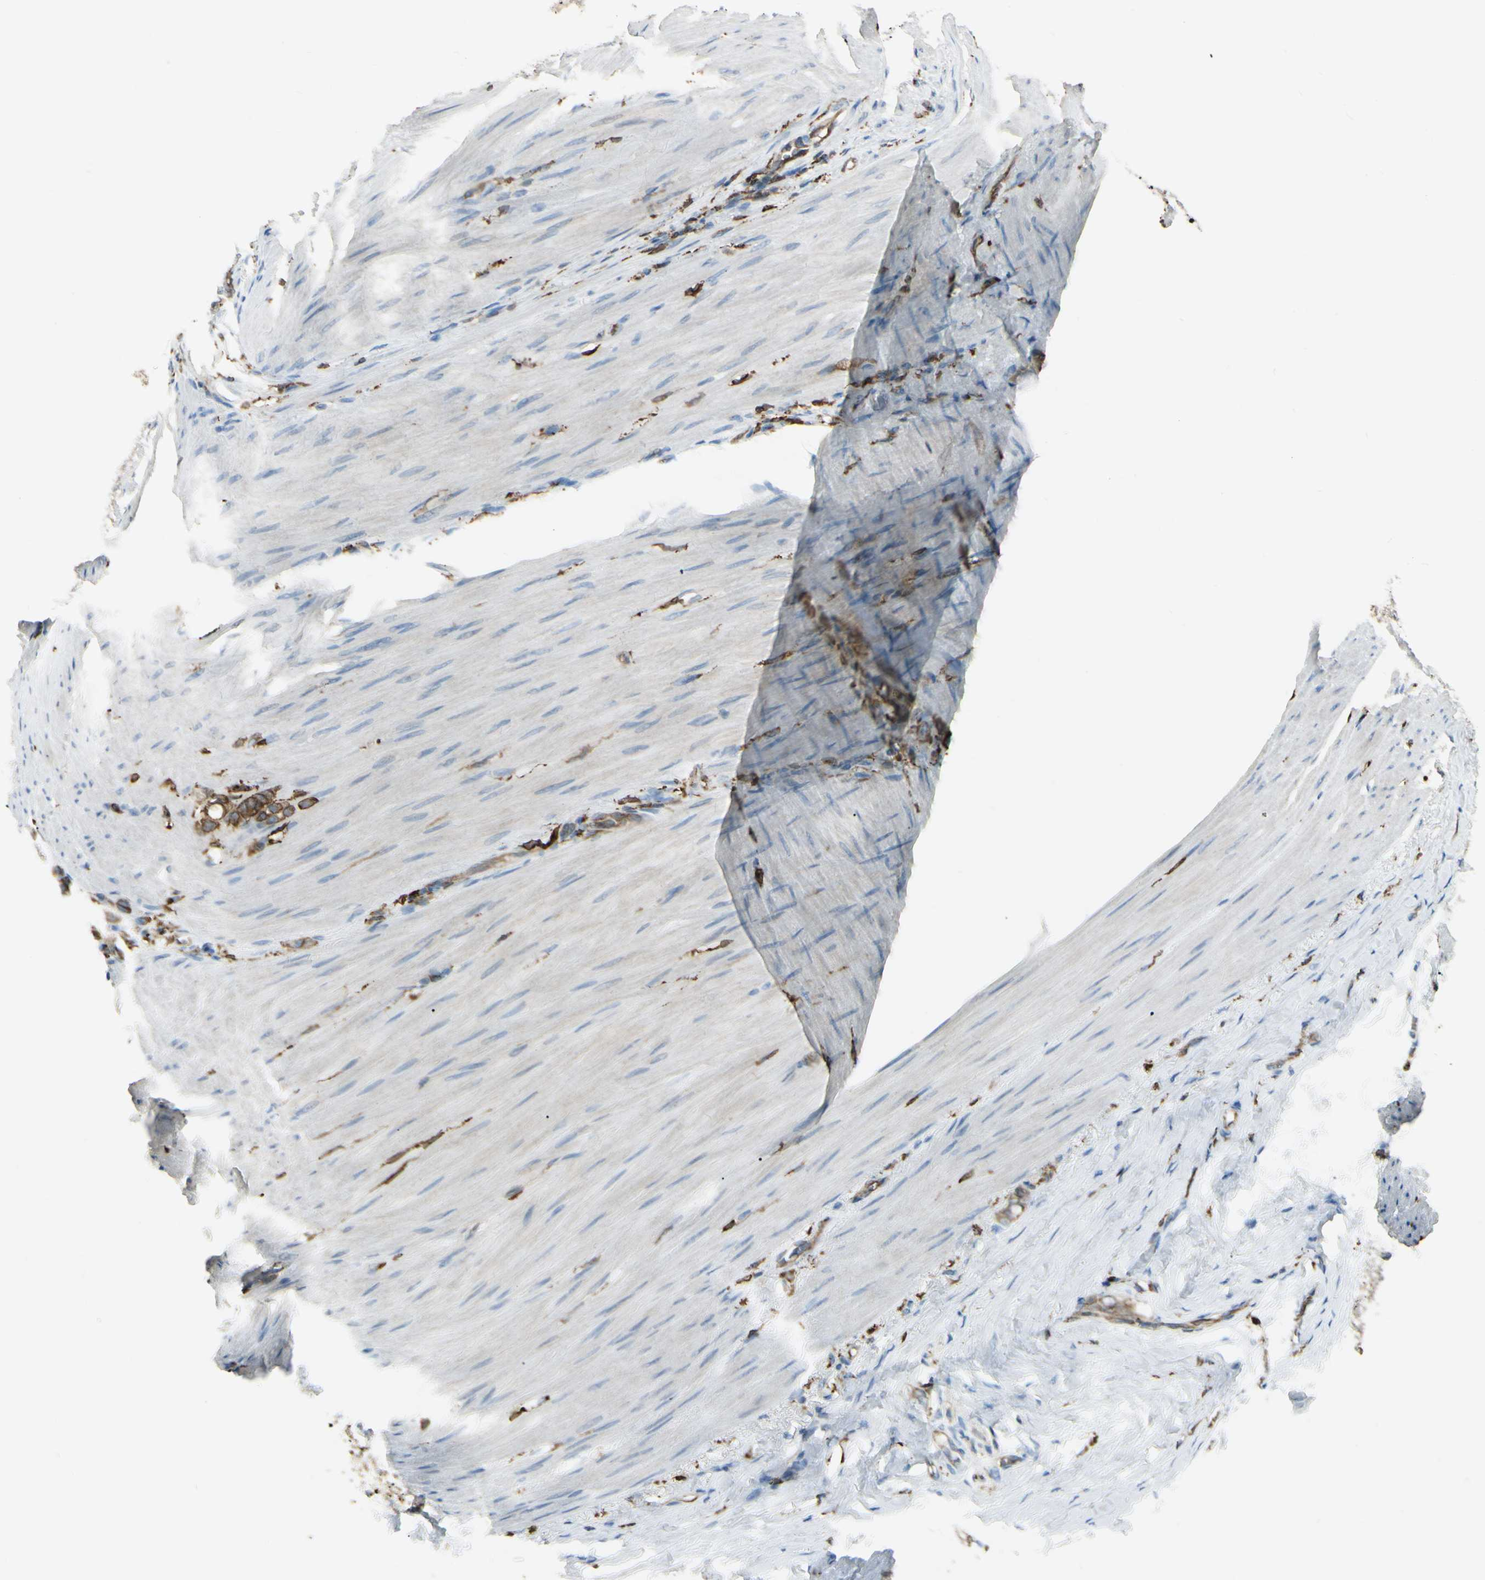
{"staining": {"intensity": "moderate", "quantity": ">75%", "location": "cytoplasmic/membranous"}, "tissue": "stomach cancer", "cell_type": "Tumor cells", "image_type": "cancer", "snomed": [{"axis": "morphology", "description": "Adenocarcinoma, NOS"}, {"axis": "topography", "description": "Stomach"}], "caption": "Immunohistochemistry photomicrograph of stomach adenocarcinoma stained for a protein (brown), which reveals medium levels of moderate cytoplasmic/membranous staining in approximately >75% of tumor cells.", "gene": "CD74", "patient": {"sex": "male", "age": 82}}